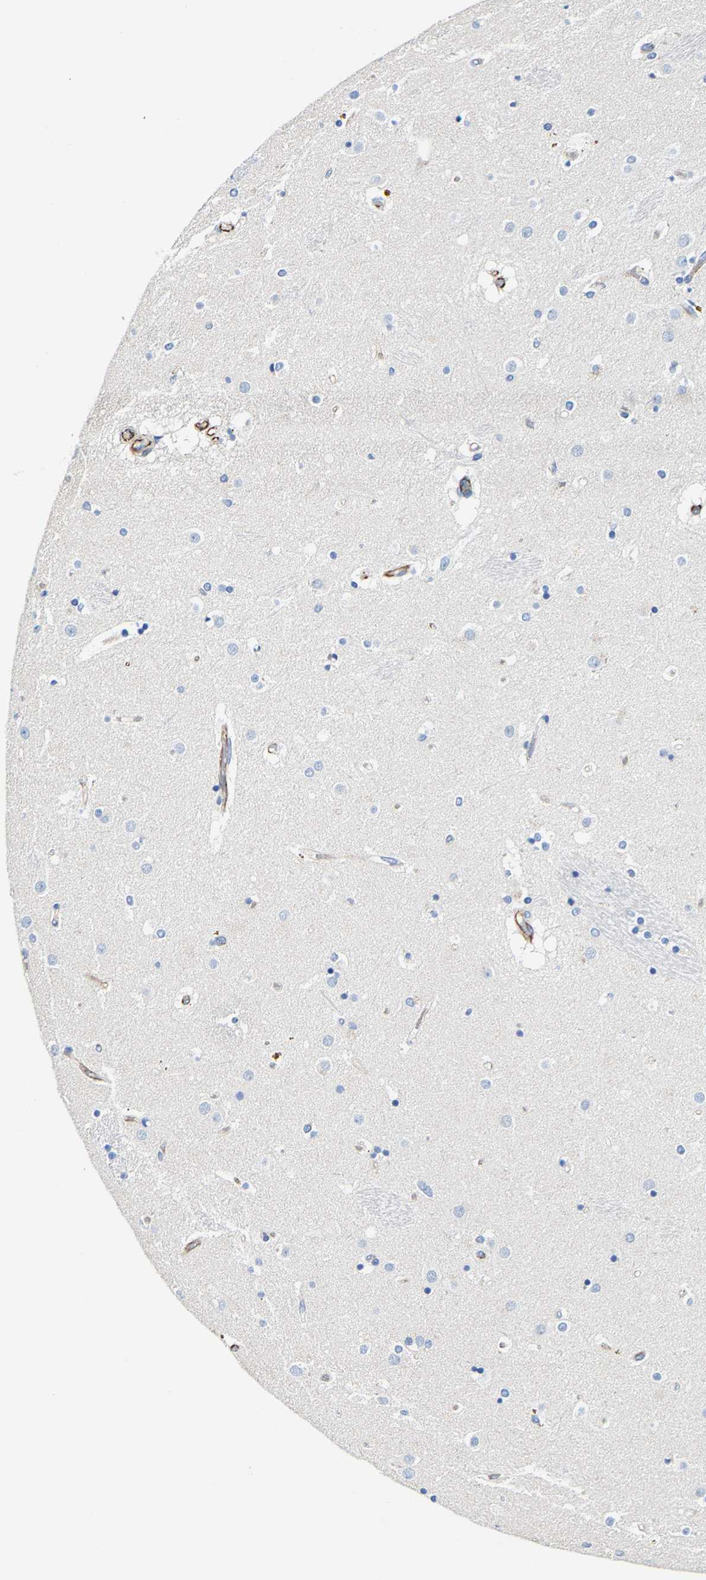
{"staining": {"intensity": "negative", "quantity": "none", "location": "none"}, "tissue": "caudate", "cell_type": "Glial cells", "image_type": "normal", "snomed": [{"axis": "morphology", "description": "Normal tissue, NOS"}, {"axis": "topography", "description": "Lateral ventricle wall"}], "caption": "Immunohistochemistry image of benign caudate: human caudate stained with DAB (3,3'-diaminobenzidine) displays no significant protein staining in glial cells.", "gene": "MMEL1", "patient": {"sex": "male", "age": 70}}